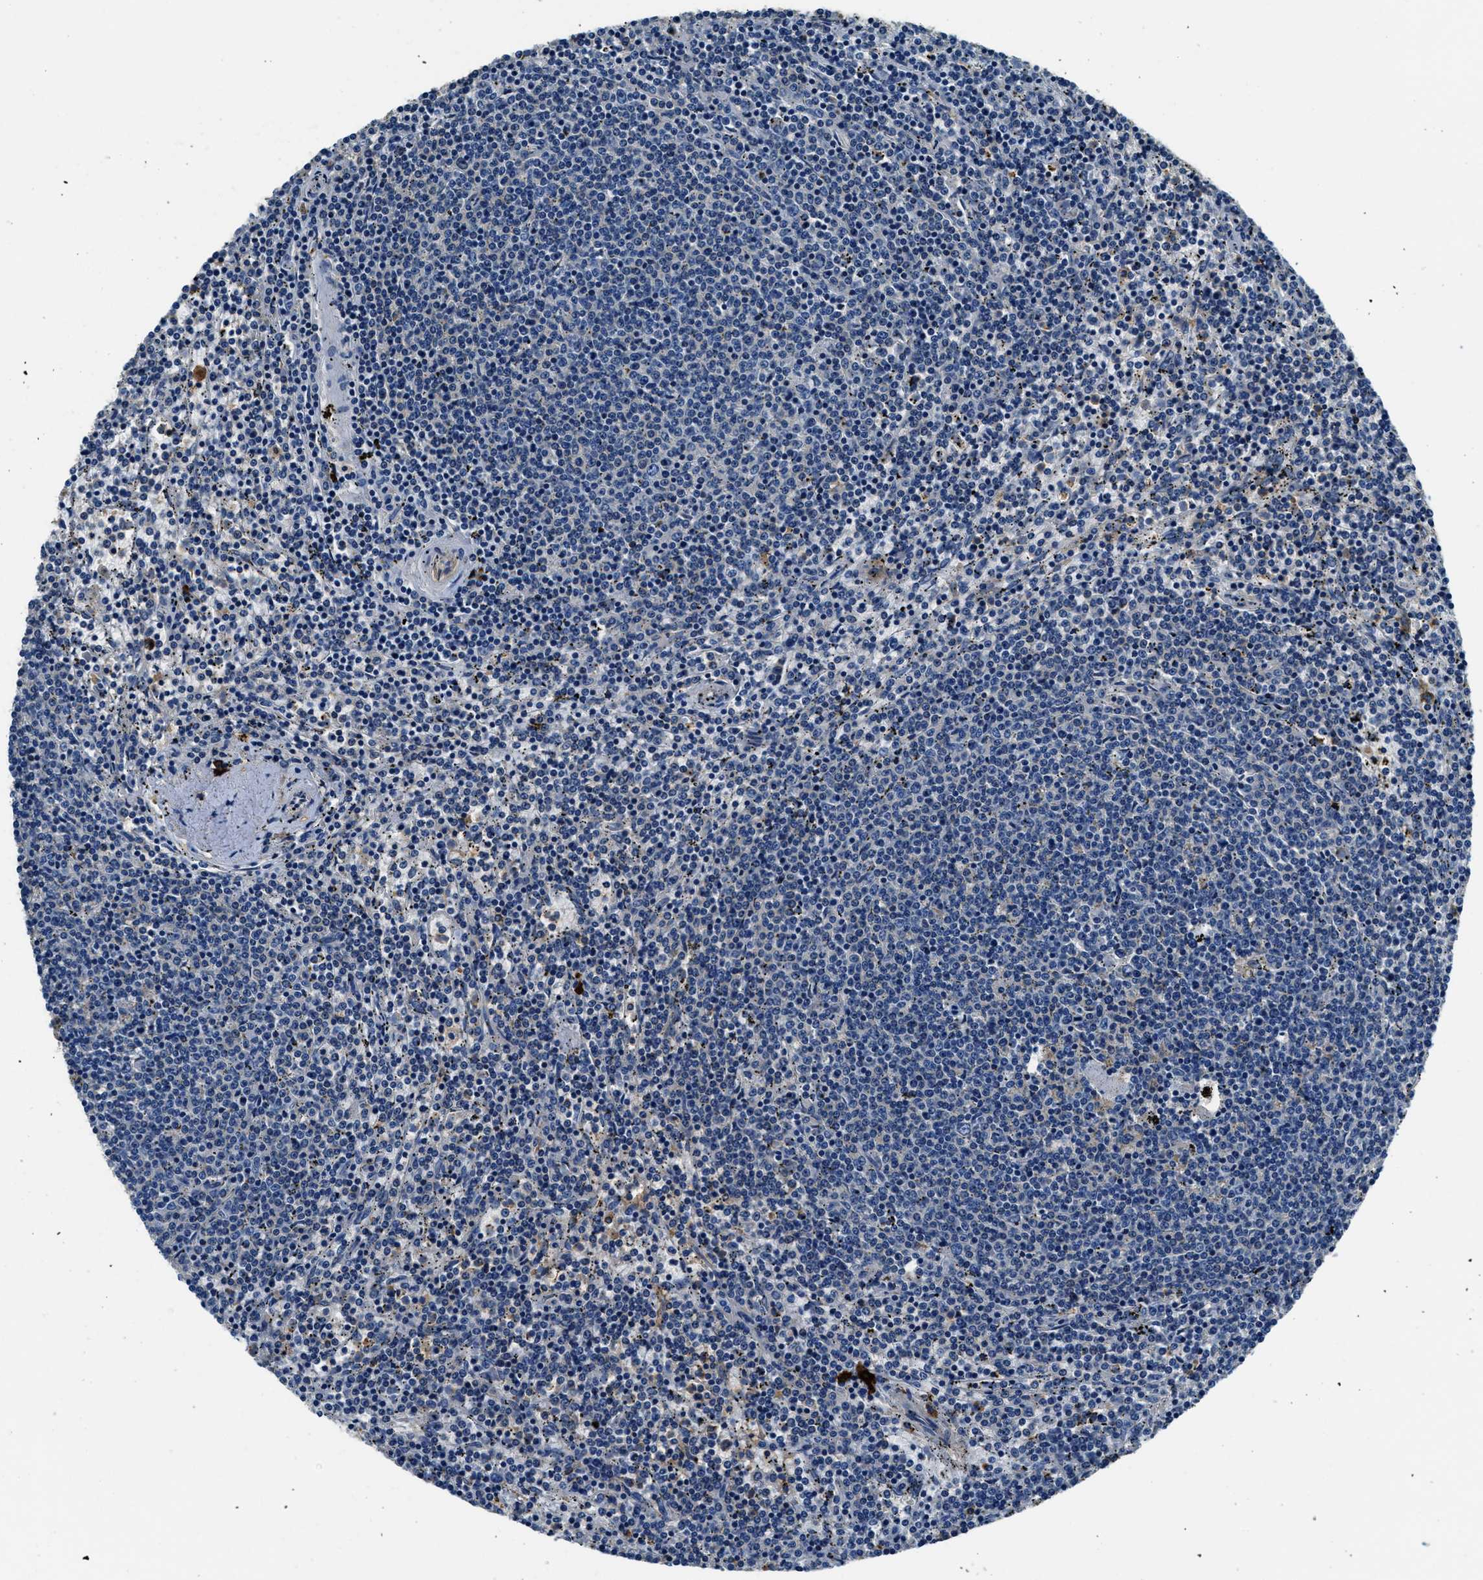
{"staining": {"intensity": "negative", "quantity": "none", "location": "none"}, "tissue": "lymphoma", "cell_type": "Tumor cells", "image_type": "cancer", "snomed": [{"axis": "morphology", "description": "Malignant lymphoma, non-Hodgkin's type, Low grade"}, {"axis": "topography", "description": "Spleen"}], "caption": "Tumor cells show no significant protein staining in lymphoma.", "gene": "TMEM186", "patient": {"sex": "female", "age": 50}}